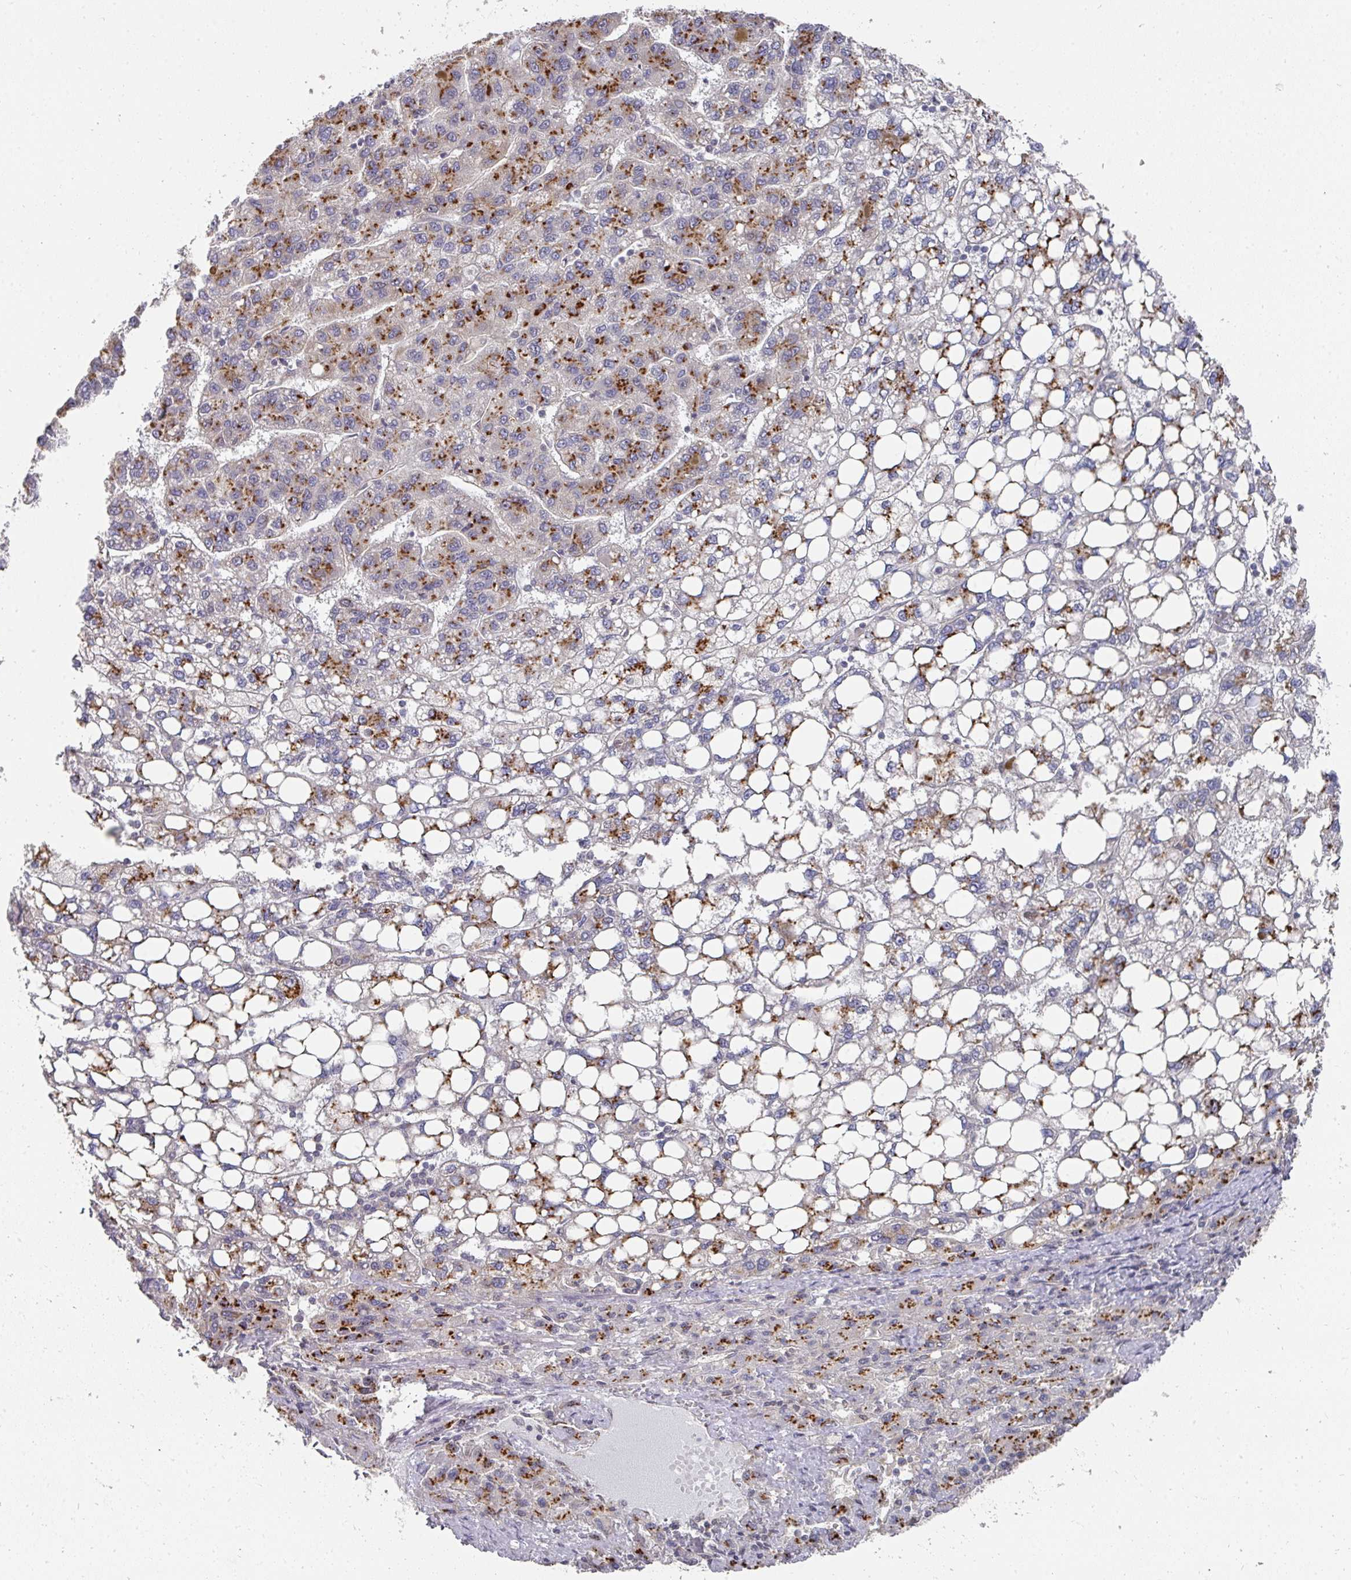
{"staining": {"intensity": "moderate", "quantity": "25%-75%", "location": "cytoplasmic/membranous"}, "tissue": "liver cancer", "cell_type": "Tumor cells", "image_type": "cancer", "snomed": [{"axis": "morphology", "description": "Carcinoma, Hepatocellular, NOS"}, {"axis": "topography", "description": "Liver"}], "caption": "A brown stain shows moderate cytoplasmic/membranous staining of a protein in liver hepatocellular carcinoma tumor cells. The protein is stained brown, and the nuclei are stained in blue (DAB (3,3'-diaminobenzidine) IHC with brightfield microscopy, high magnification).", "gene": "C18orf25", "patient": {"sex": "female", "age": 82}}